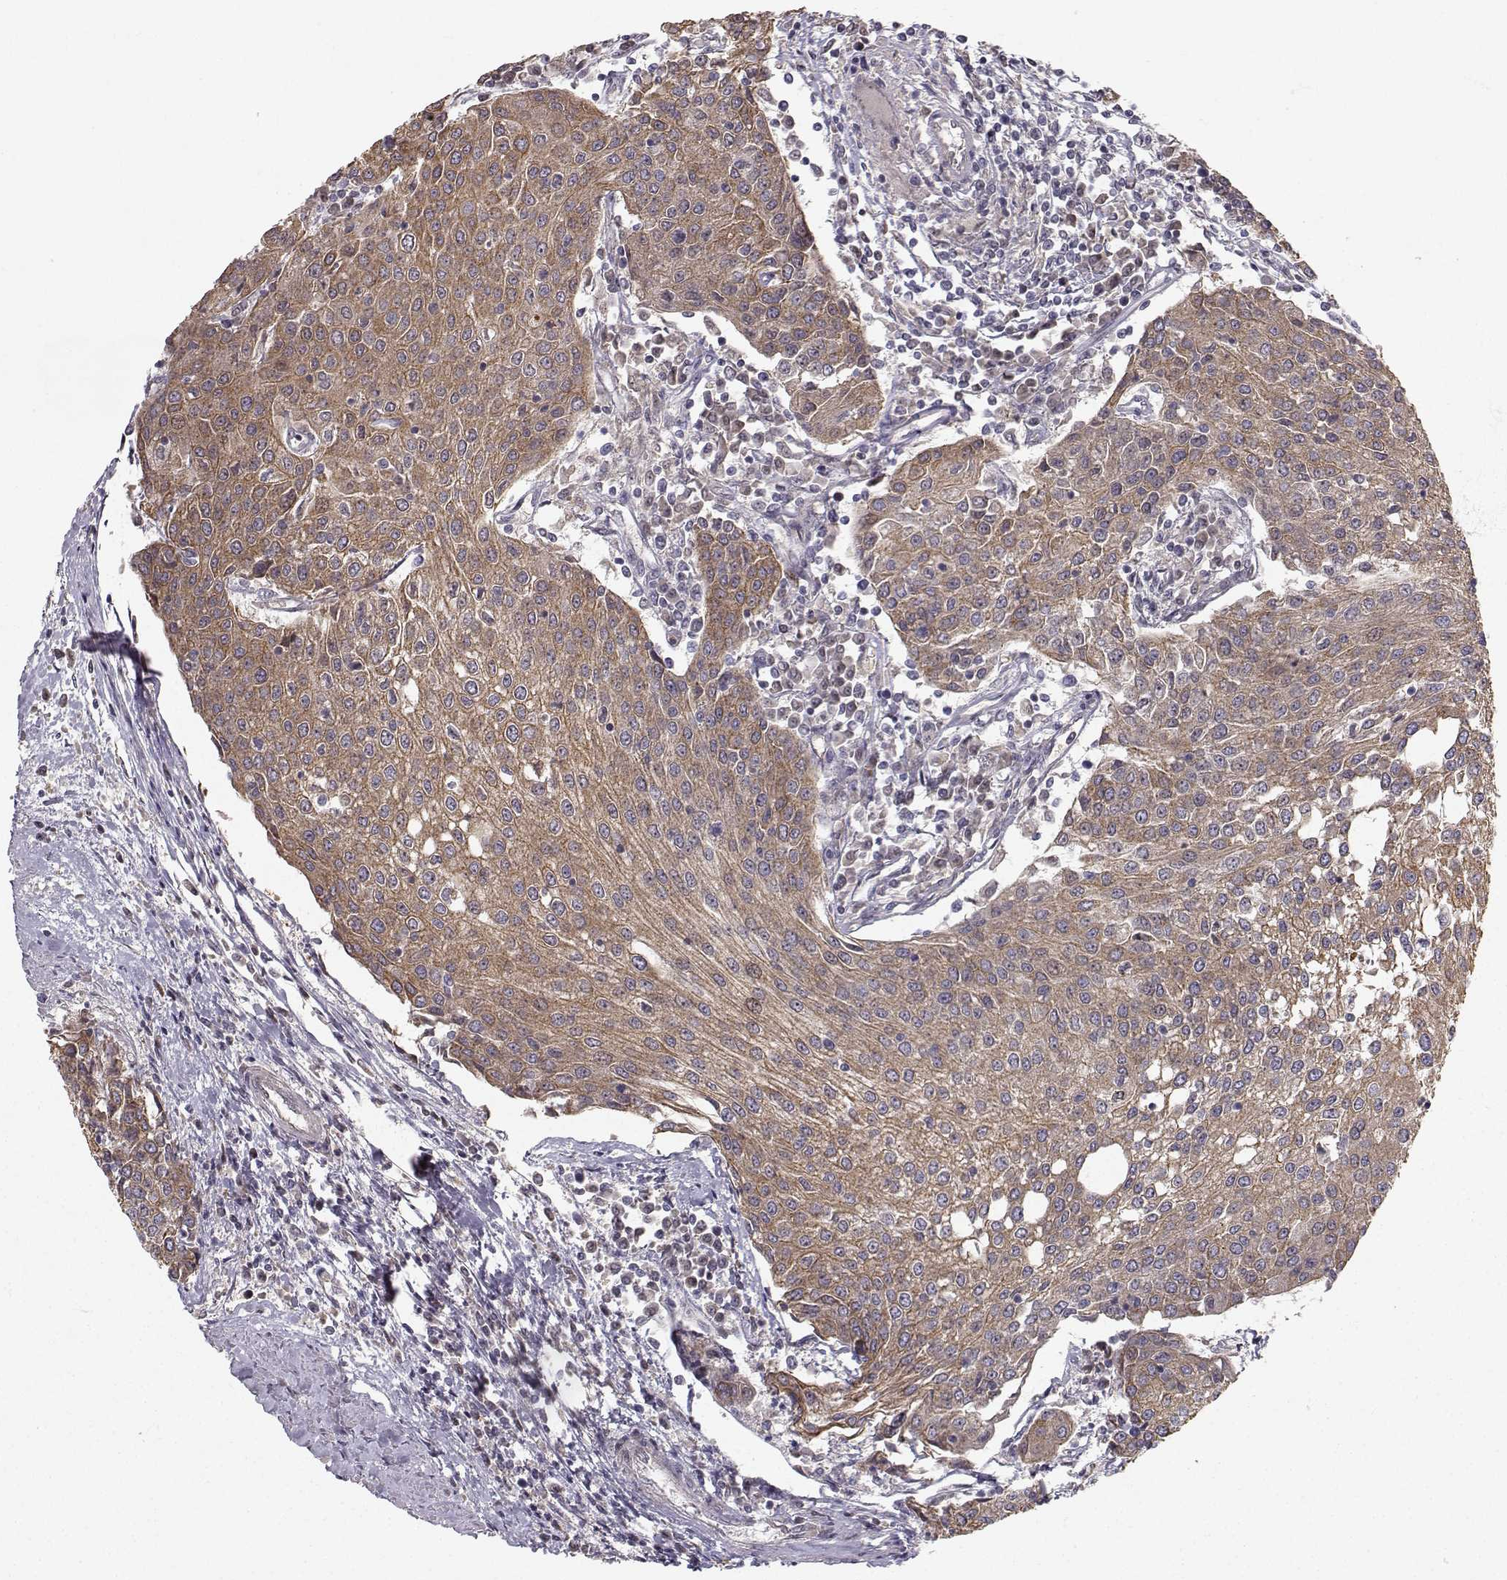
{"staining": {"intensity": "moderate", "quantity": "25%-75%", "location": "cytoplasmic/membranous"}, "tissue": "urothelial cancer", "cell_type": "Tumor cells", "image_type": "cancer", "snomed": [{"axis": "morphology", "description": "Urothelial carcinoma, High grade"}, {"axis": "topography", "description": "Urinary bladder"}], "caption": "Tumor cells exhibit medium levels of moderate cytoplasmic/membranous expression in about 25%-75% of cells in human urothelial cancer. Using DAB (3,3'-diaminobenzidine) (brown) and hematoxylin (blue) stains, captured at high magnification using brightfield microscopy.", "gene": "APC", "patient": {"sex": "female", "age": 85}}